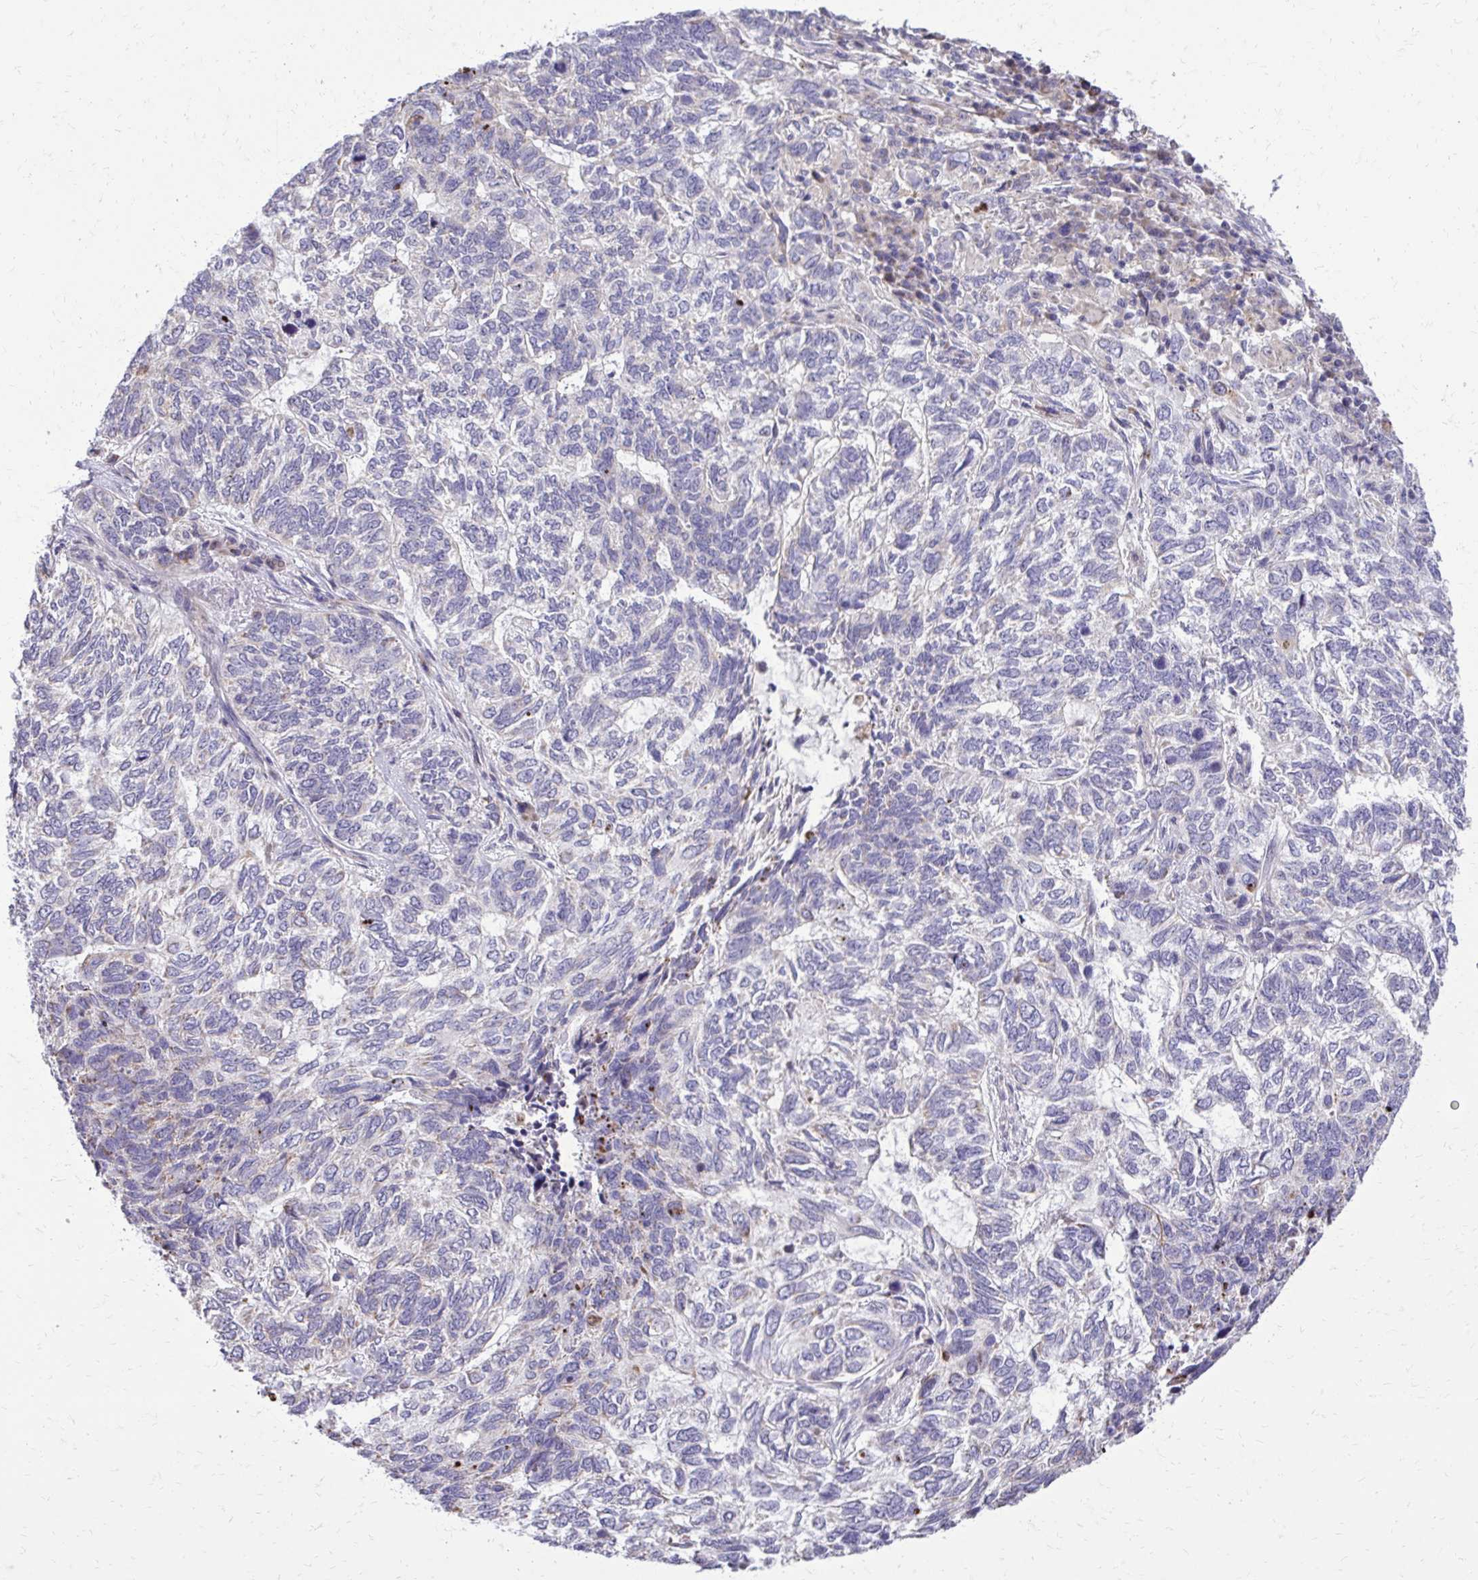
{"staining": {"intensity": "negative", "quantity": "none", "location": "none"}, "tissue": "skin cancer", "cell_type": "Tumor cells", "image_type": "cancer", "snomed": [{"axis": "morphology", "description": "Basal cell carcinoma"}, {"axis": "topography", "description": "Skin"}], "caption": "This photomicrograph is of basal cell carcinoma (skin) stained with IHC to label a protein in brown with the nuclei are counter-stained blue. There is no staining in tumor cells. The staining was performed using DAB to visualize the protein expression in brown, while the nuclei were stained in blue with hematoxylin (Magnification: 20x).", "gene": "ABCC3", "patient": {"sex": "female", "age": 65}}